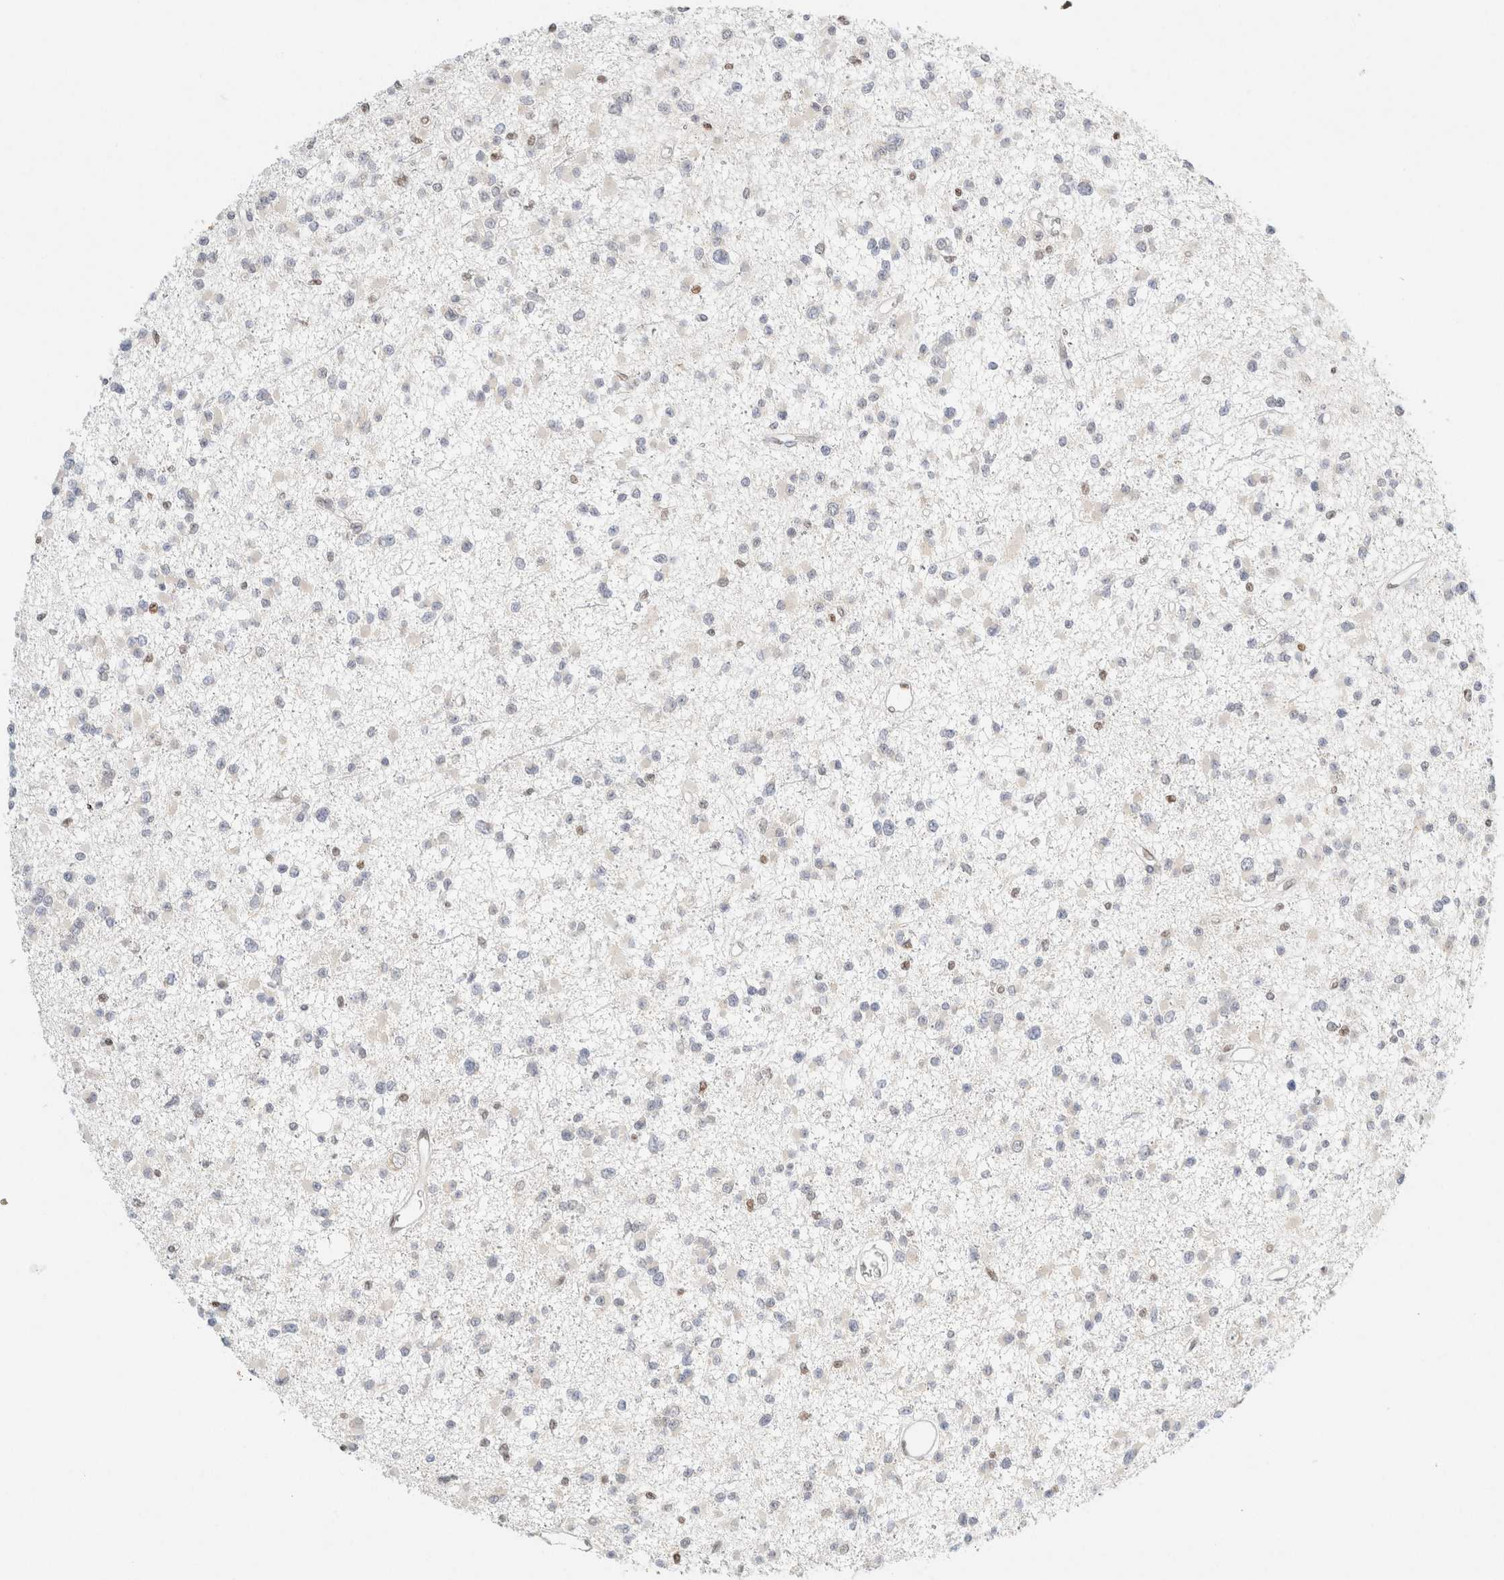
{"staining": {"intensity": "negative", "quantity": "none", "location": "none"}, "tissue": "glioma", "cell_type": "Tumor cells", "image_type": "cancer", "snomed": [{"axis": "morphology", "description": "Glioma, malignant, Low grade"}, {"axis": "topography", "description": "Brain"}], "caption": "Low-grade glioma (malignant) stained for a protein using IHC exhibits no staining tumor cells.", "gene": "DDB2", "patient": {"sex": "female", "age": 22}}